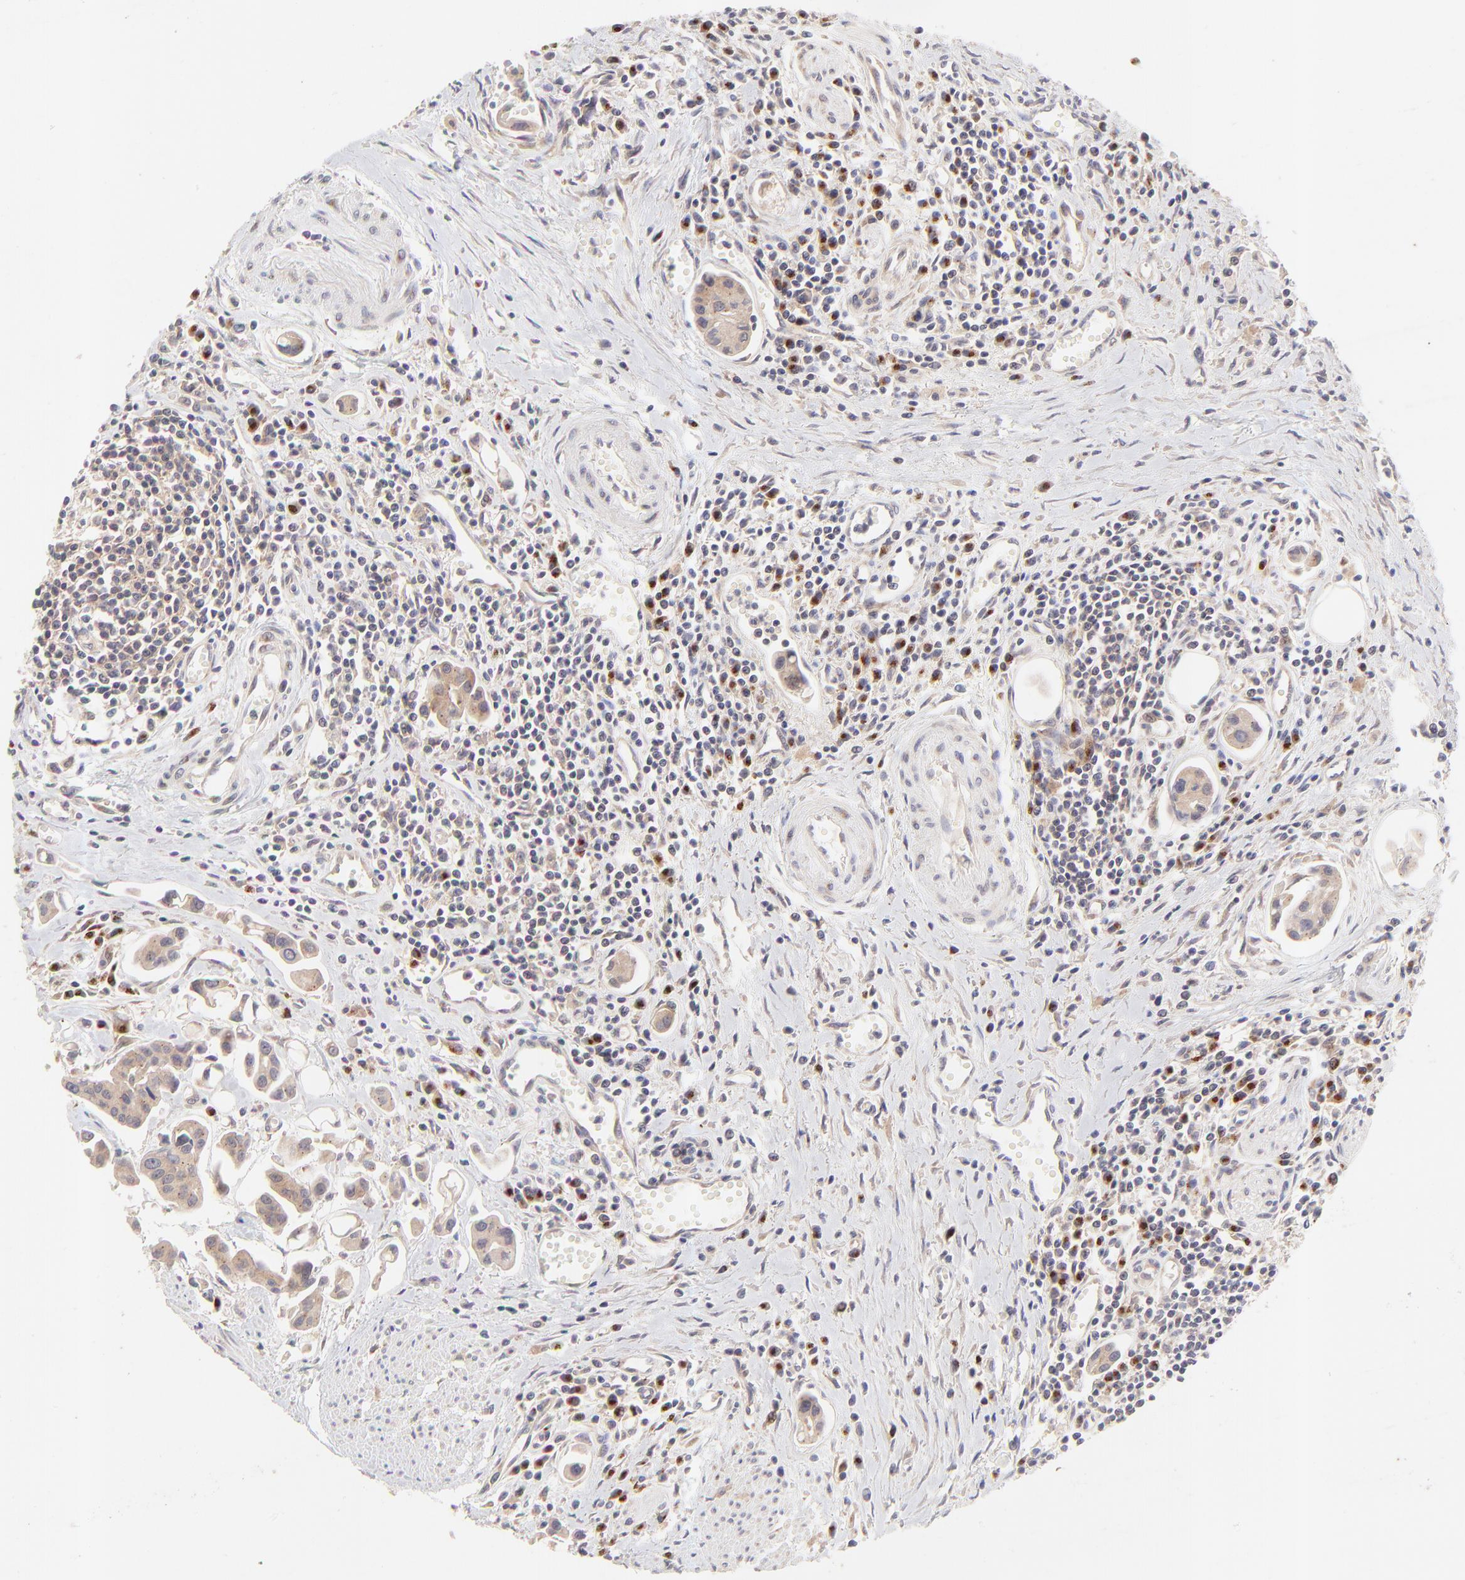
{"staining": {"intensity": "moderate", "quantity": ">75%", "location": "cytoplasmic/membranous"}, "tissue": "urothelial cancer", "cell_type": "Tumor cells", "image_type": "cancer", "snomed": [{"axis": "morphology", "description": "Urothelial carcinoma, High grade"}, {"axis": "topography", "description": "Urinary bladder"}], "caption": "A medium amount of moderate cytoplasmic/membranous staining is appreciated in about >75% of tumor cells in urothelial cancer tissue. Nuclei are stained in blue.", "gene": "TNRC6B", "patient": {"sex": "male", "age": 66}}